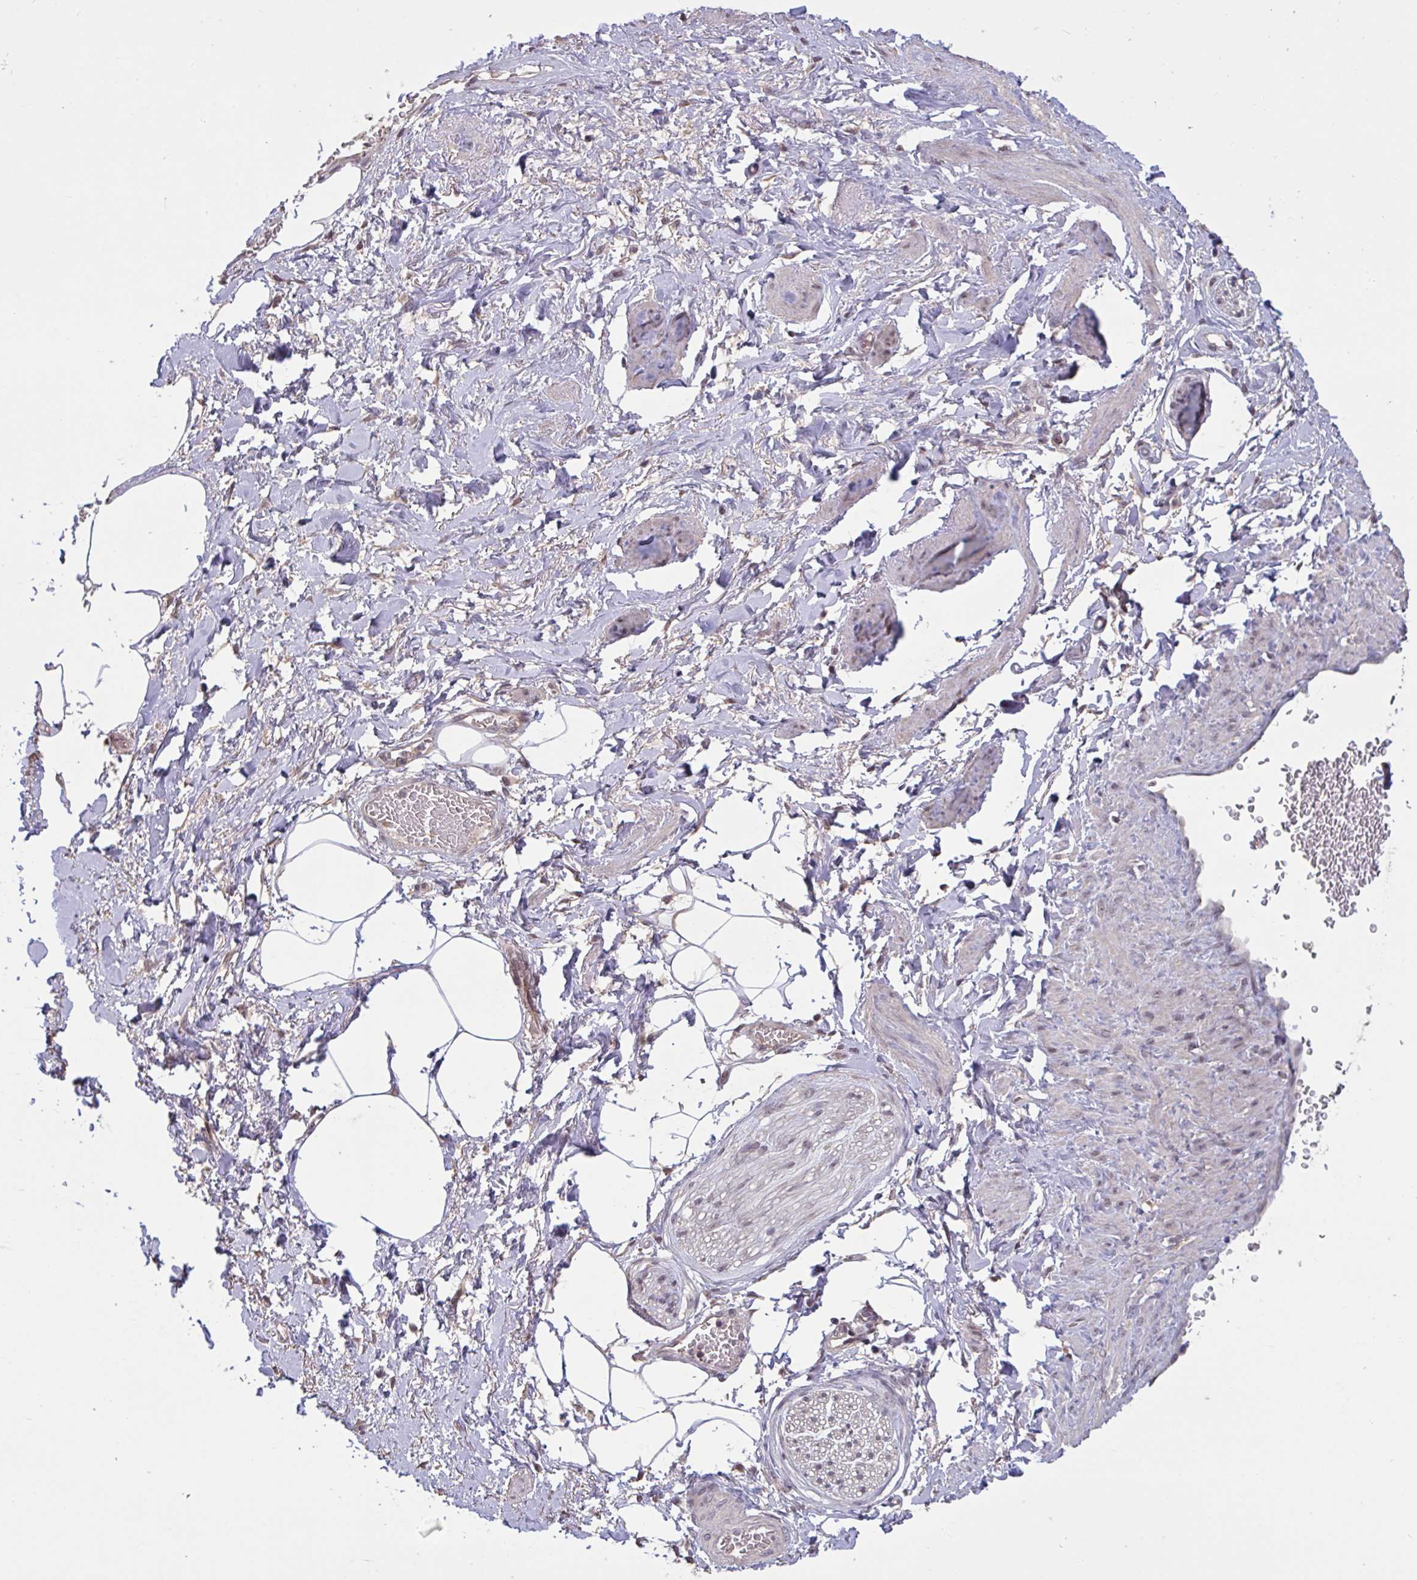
{"staining": {"intensity": "negative", "quantity": "none", "location": "none"}, "tissue": "adipose tissue", "cell_type": "Adipocytes", "image_type": "normal", "snomed": [{"axis": "morphology", "description": "Normal tissue, NOS"}, {"axis": "topography", "description": "Vagina"}, {"axis": "topography", "description": "Peripheral nerve tissue"}], "caption": "IHC photomicrograph of normal adipose tissue: human adipose tissue stained with DAB (3,3'-diaminobenzidine) exhibits no significant protein positivity in adipocytes.", "gene": "ZNF414", "patient": {"sex": "female", "age": 71}}